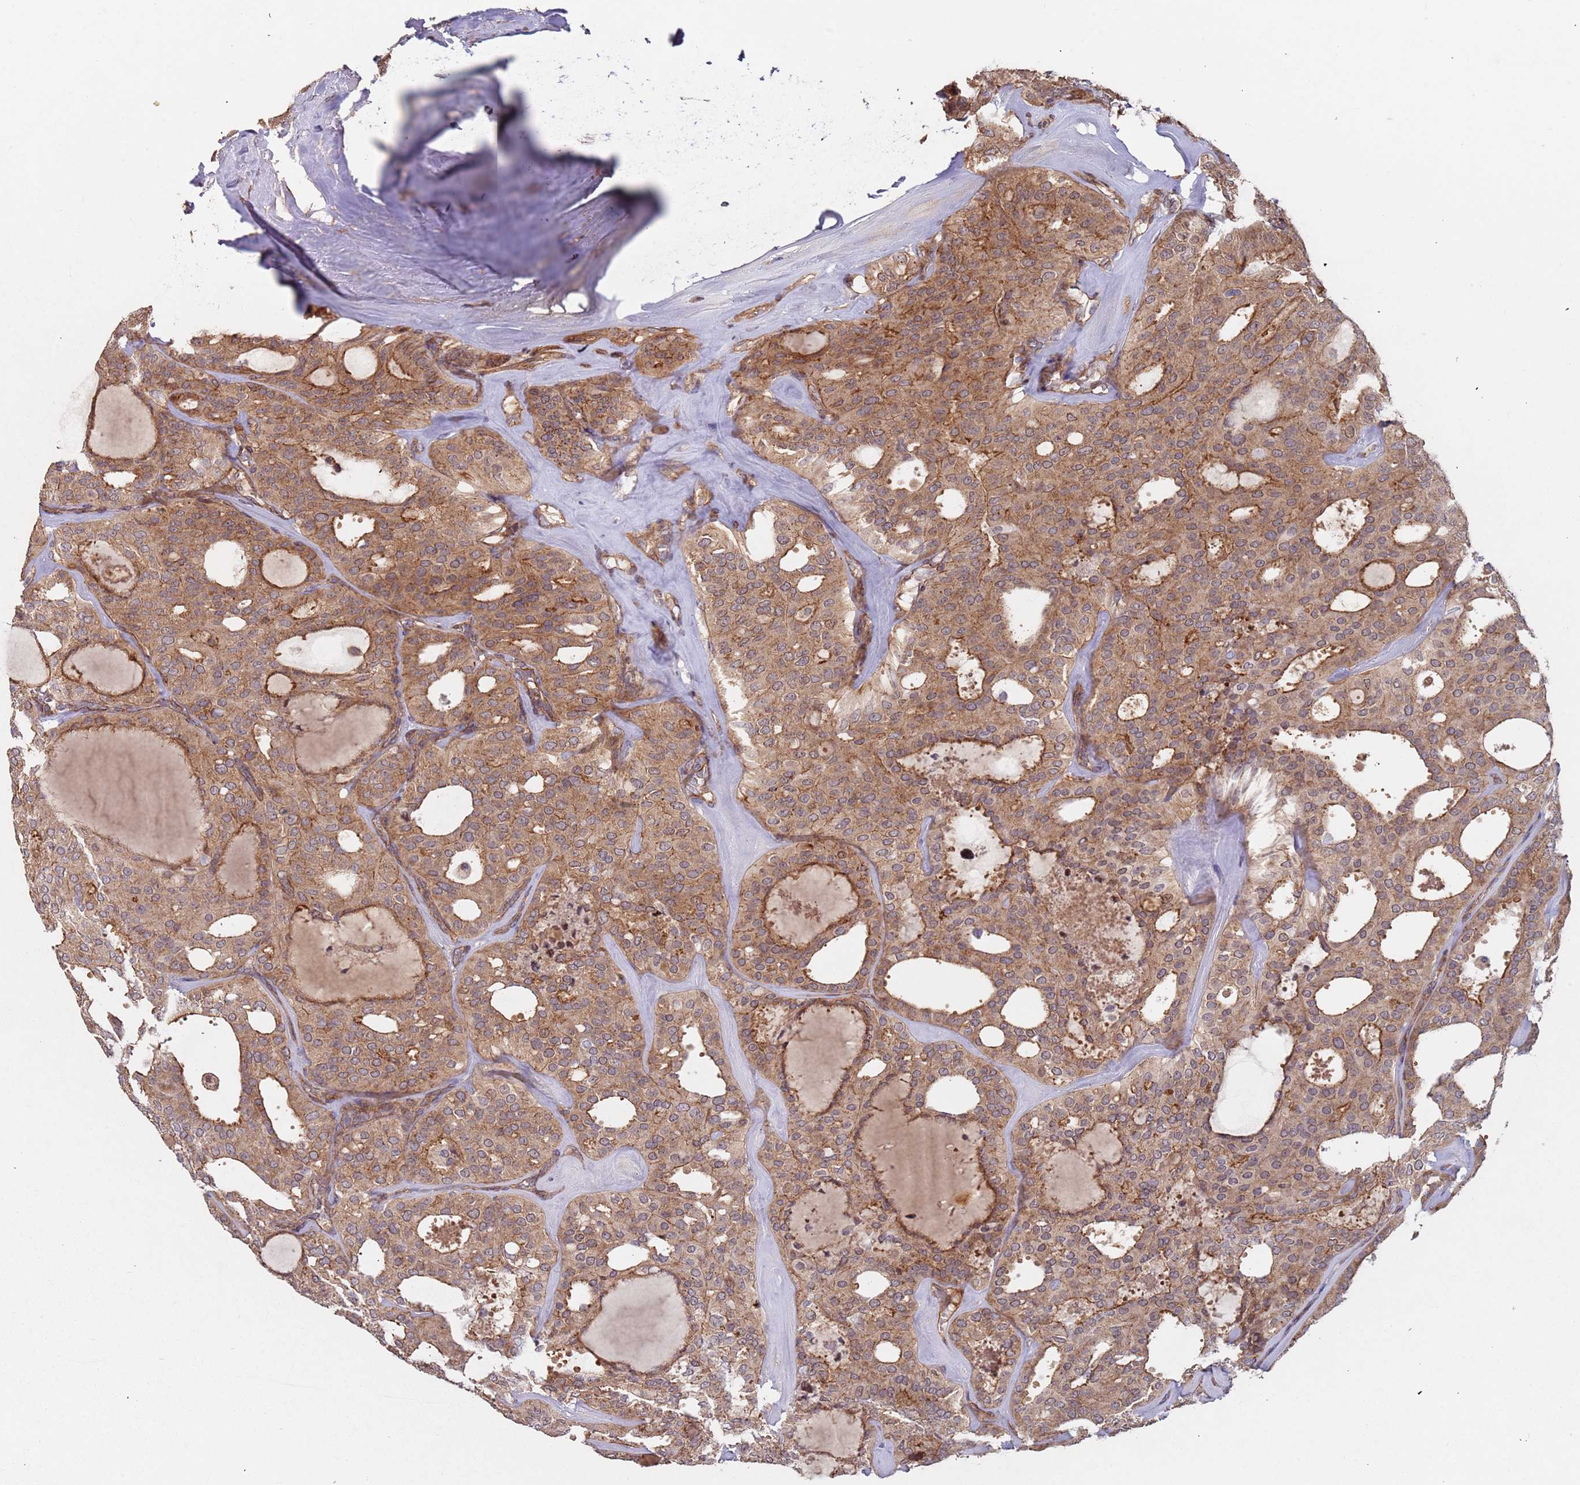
{"staining": {"intensity": "moderate", "quantity": ">75%", "location": "cytoplasmic/membranous"}, "tissue": "thyroid cancer", "cell_type": "Tumor cells", "image_type": "cancer", "snomed": [{"axis": "morphology", "description": "Follicular adenoma carcinoma, NOS"}, {"axis": "topography", "description": "Thyroid gland"}], "caption": "The image exhibits immunohistochemical staining of thyroid follicular adenoma carcinoma. There is moderate cytoplasmic/membranous staining is present in approximately >75% of tumor cells.", "gene": "KANSL1L", "patient": {"sex": "male", "age": 75}}